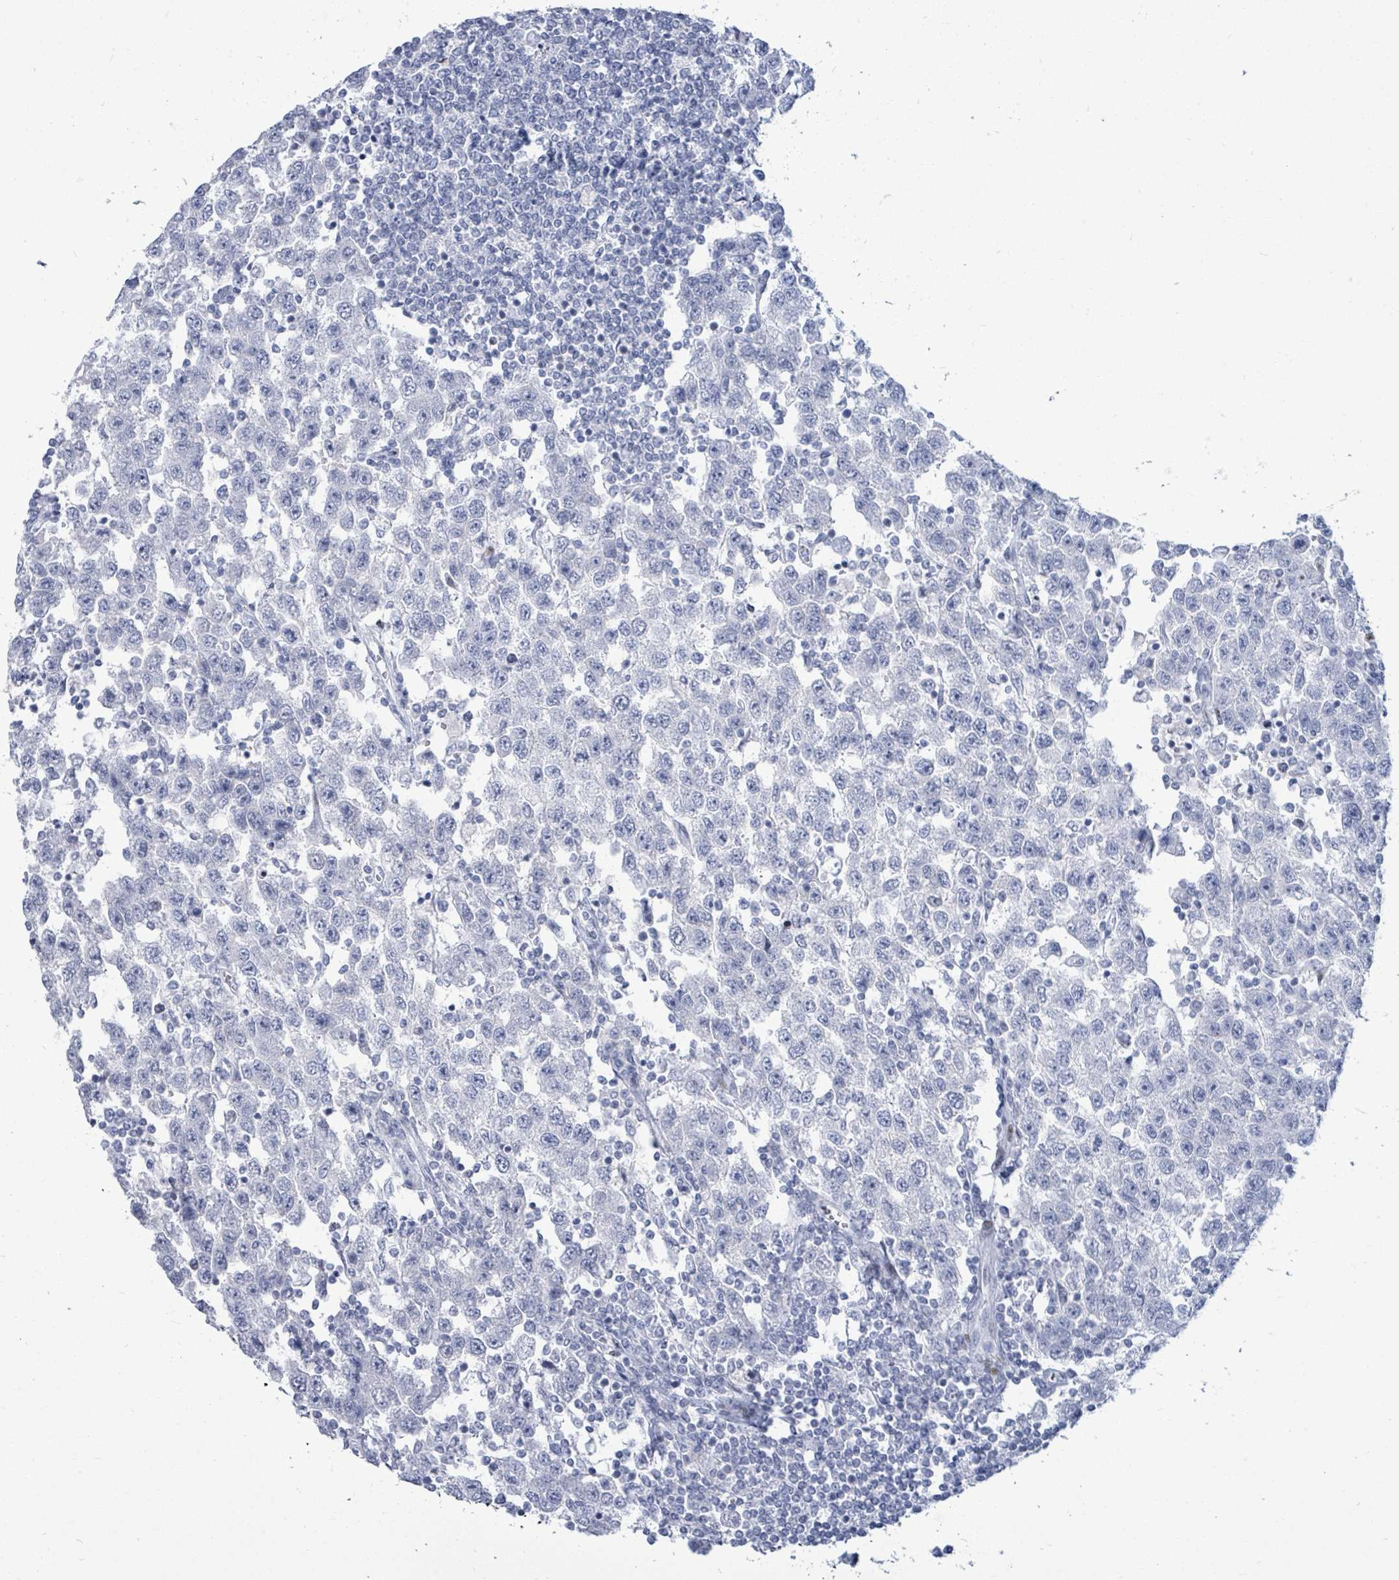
{"staining": {"intensity": "negative", "quantity": "none", "location": "none"}, "tissue": "testis cancer", "cell_type": "Tumor cells", "image_type": "cancer", "snomed": [{"axis": "morphology", "description": "Seminoma, NOS"}, {"axis": "topography", "description": "Testis"}], "caption": "Immunohistochemical staining of testis seminoma demonstrates no significant positivity in tumor cells. (DAB IHC visualized using brightfield microscopy, high magnification).", "gene": "MALL", "patient": {"sex": "male", "age": 41}}